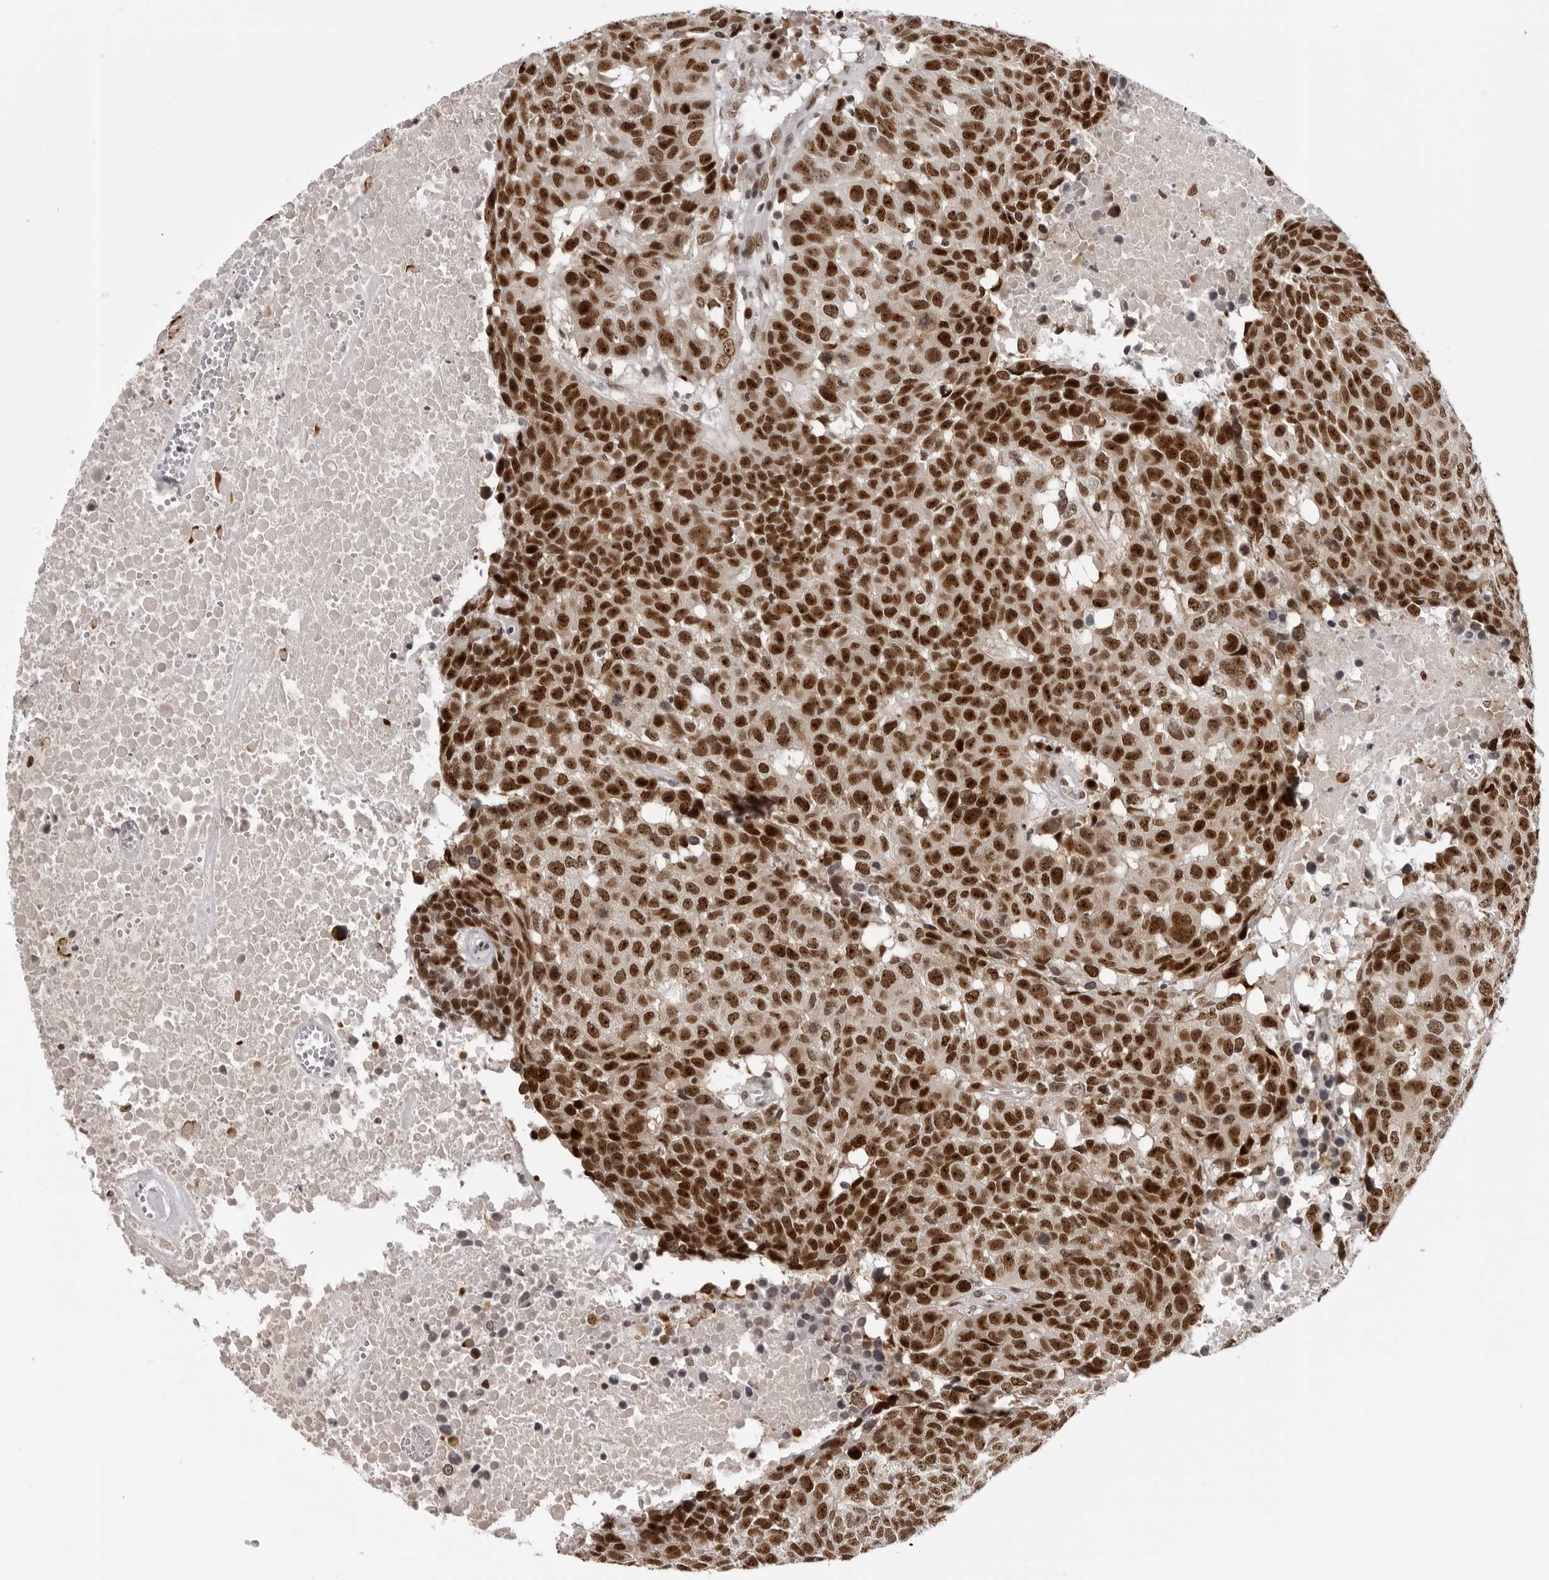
{"staining": {"intensity": "strong", "quantity": ">75%", "location": "nuclear"}, "tissue": "head and neck cancer", "cell_type": "Tumor cells", "image_type": "cancer", "snomed": [{"axis": "morphology", "description": "Squamous cell carcinoma, NOS"}, {"axis": "topography", "description": "Head-Neck"}], "caption": "Squamous cell carcinoma (head and neck) stained with a brown dye displays strong nuclear positive expression in approximately >75% of tumor cells.", "gene": "HEXIM2", "patient": {"sex": "male", "age": 66}}